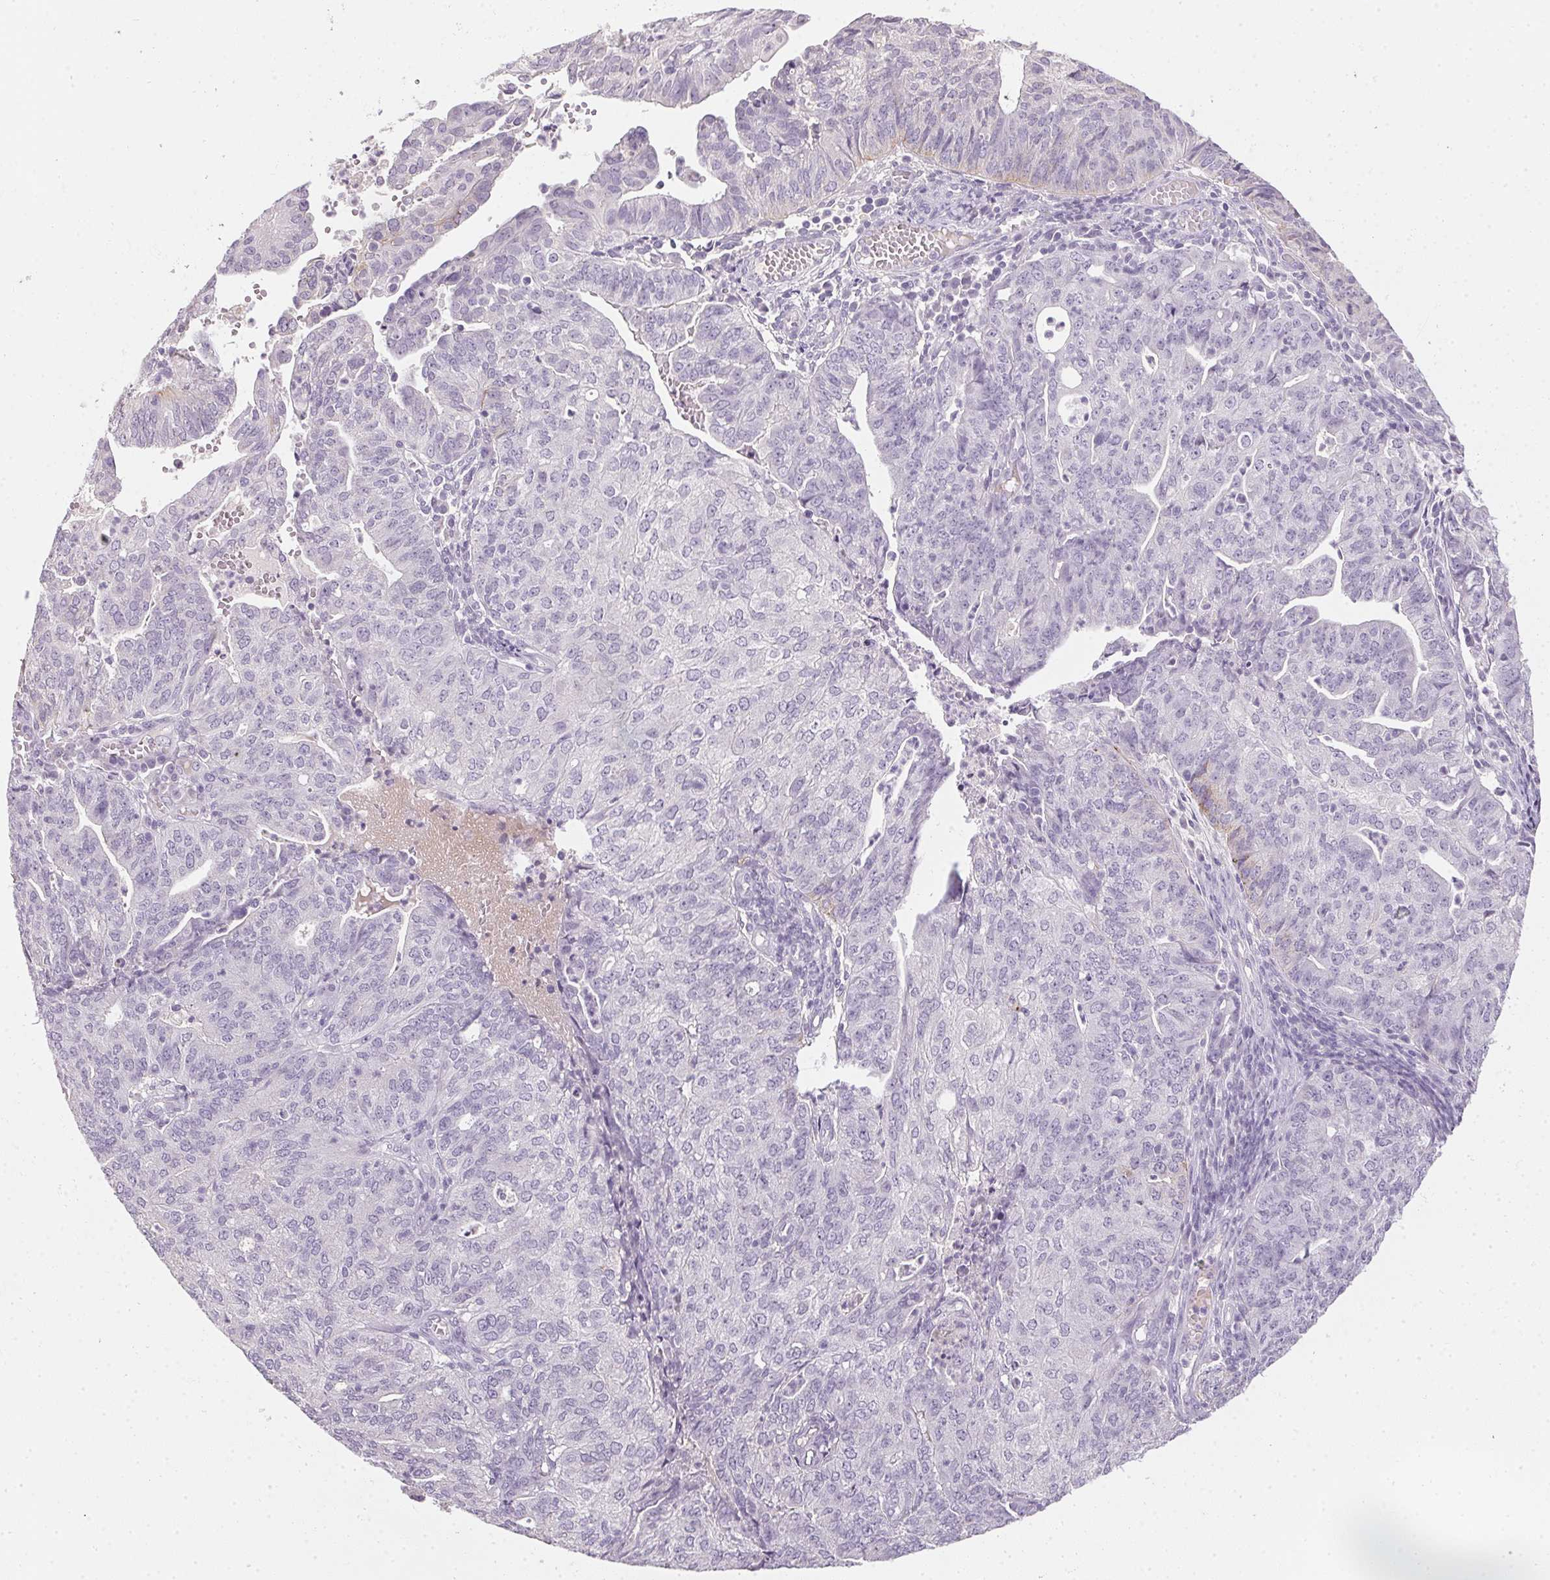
{"staining": {"intensity": "negative", "quantity": "none", "location": "none"}, "tissue": "endometrial cancer", "cell_type": "Tumor cells", "image_type": "cancer", "snomed": [{"axis": "morphology", "description": "Adenocarcinoma, NOS"}, {"axis": "topography", "description": "Endometrium"}], "caption": "There is no significant expression in tumor cells of endometrial adenocarcinoma. (DAB (3,3'-diaminobenzidine) immunohistochemistry (IHC) visualized using brightfield microscopy, high magnification).", "gene": "TMEM72", "patient": {"sex": "female", "age": 82}}